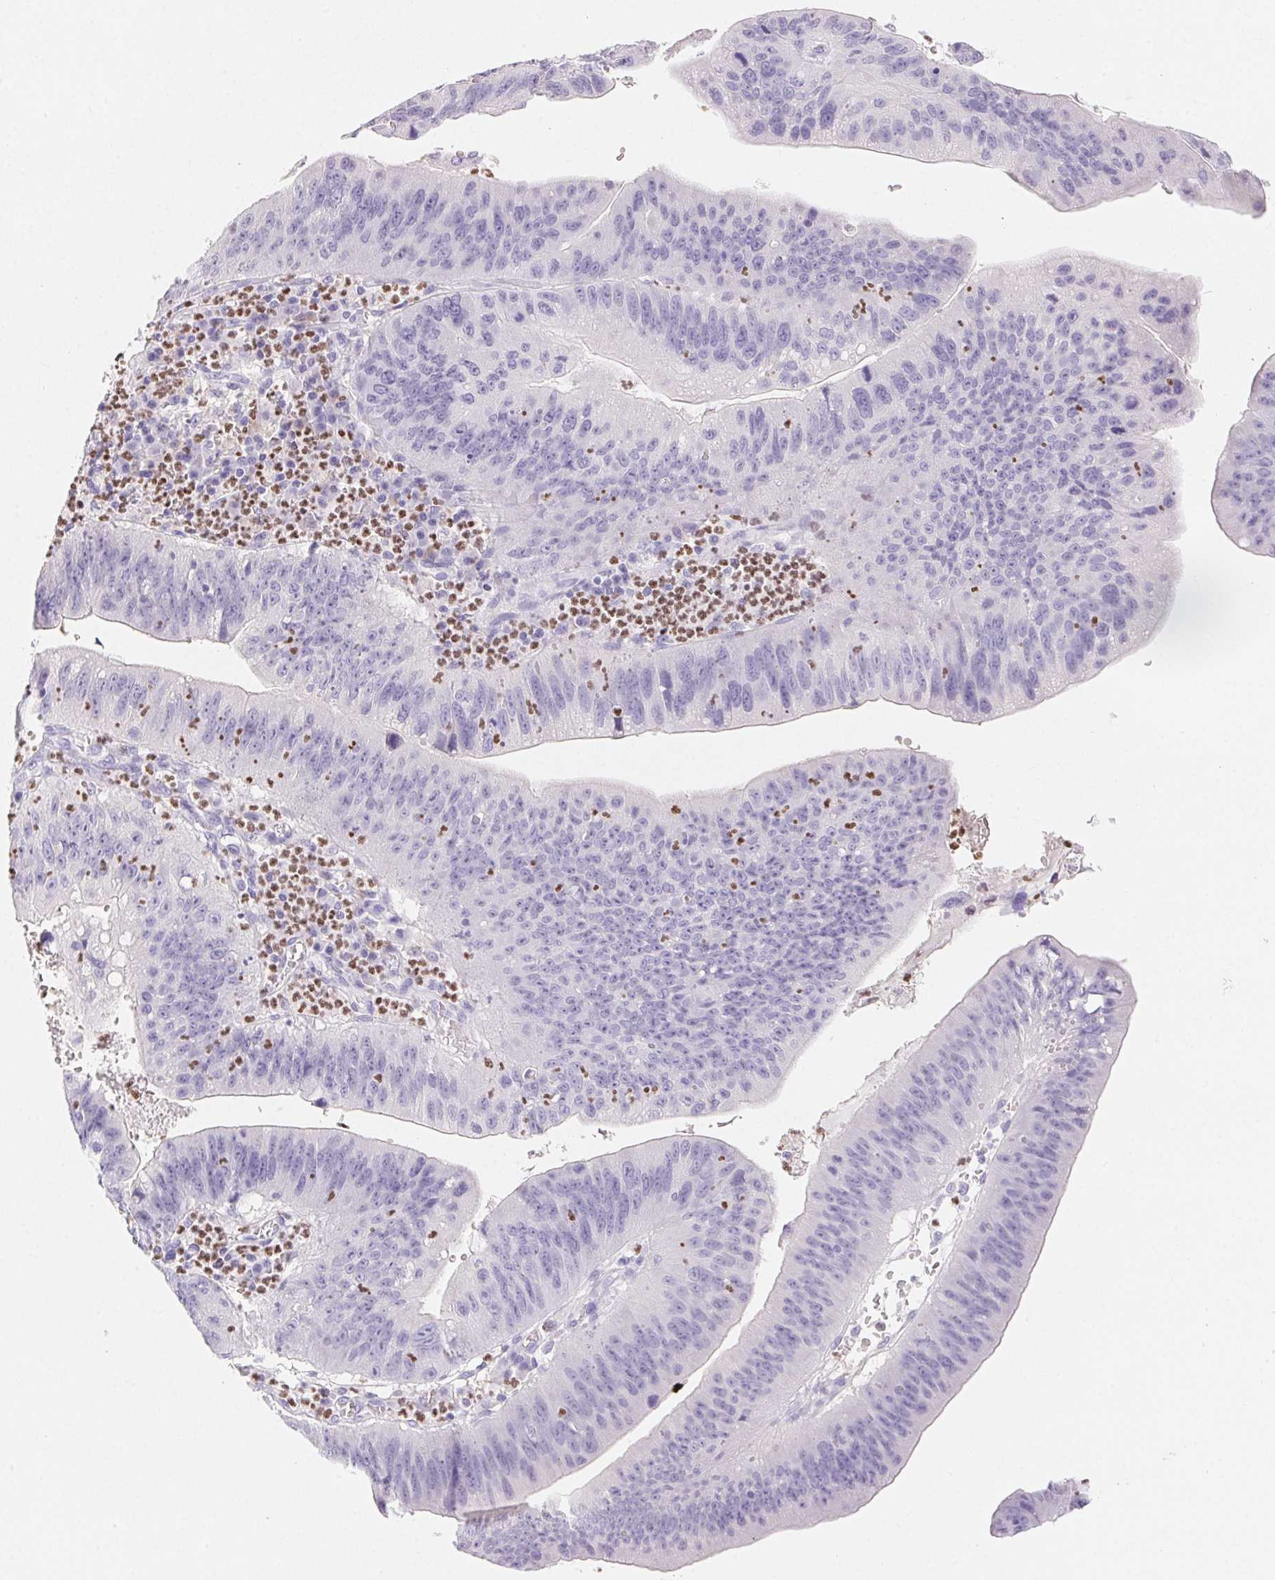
{"staining": {"intensity": "negative", "quantity": "none", "location": "none"}, "tissue": "stomach cancer", "cell_type": "Tumor cells", "image_type": "cancer", "snomed": [{"axis": "morphology", "description": "Adenocarcinoma, NOS"}, {"axis": "topography", "description": "Stomach"}], "caption": "This histopathology image is of stomach cancer (adenocarcinoma) stained with immunohistochemistry (IHC) to label a protein in brown with the nuclei are counter-stained blue. There is no positivity in tumor cells.", "gene": "PADI4", "patient": {"sex": "male", "age": 59}}